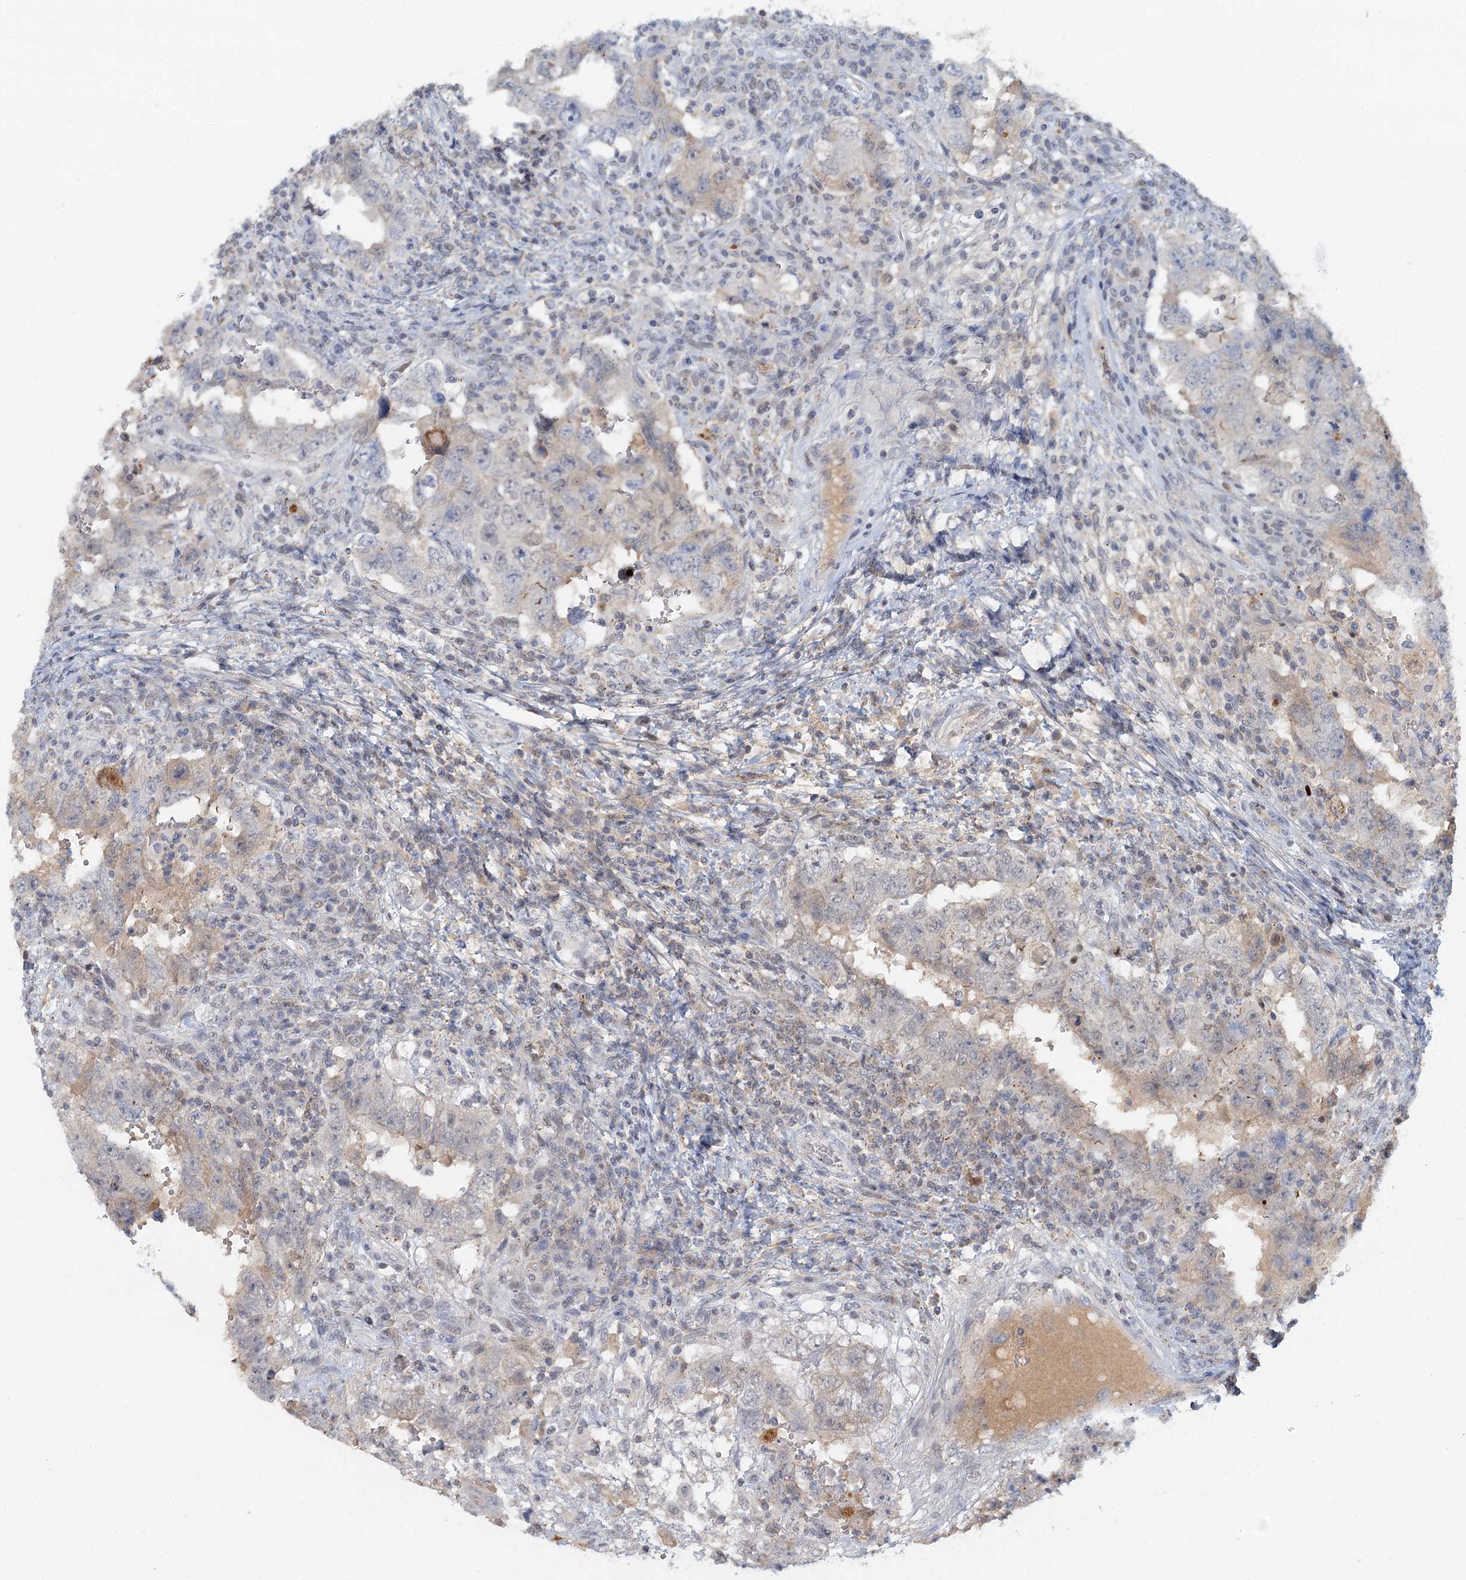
{"staining": {"intensity": "negative", "quantity": "none", "location": "none"}, "tissue": "testis cancer", "cell_type": "Tumor cells", "image_type": "cancer", "snomed": [{"axis": "morphology", "description": "Carcinoma, Embryonal, NOS"}, {"axis": "topography", "description": "Testis"}], "caption": "High power microscopy histopathology image of an IHC micrograph of testis embryonal carcinoma, revealing no significant expression in tumor cells. (DAB (3,3'-diaminobenzidine) IHC visualized using brightfield microscopy, high magnification).", "gene": "GPATCH11", "patient": {"sex": "male", "age": 26}}